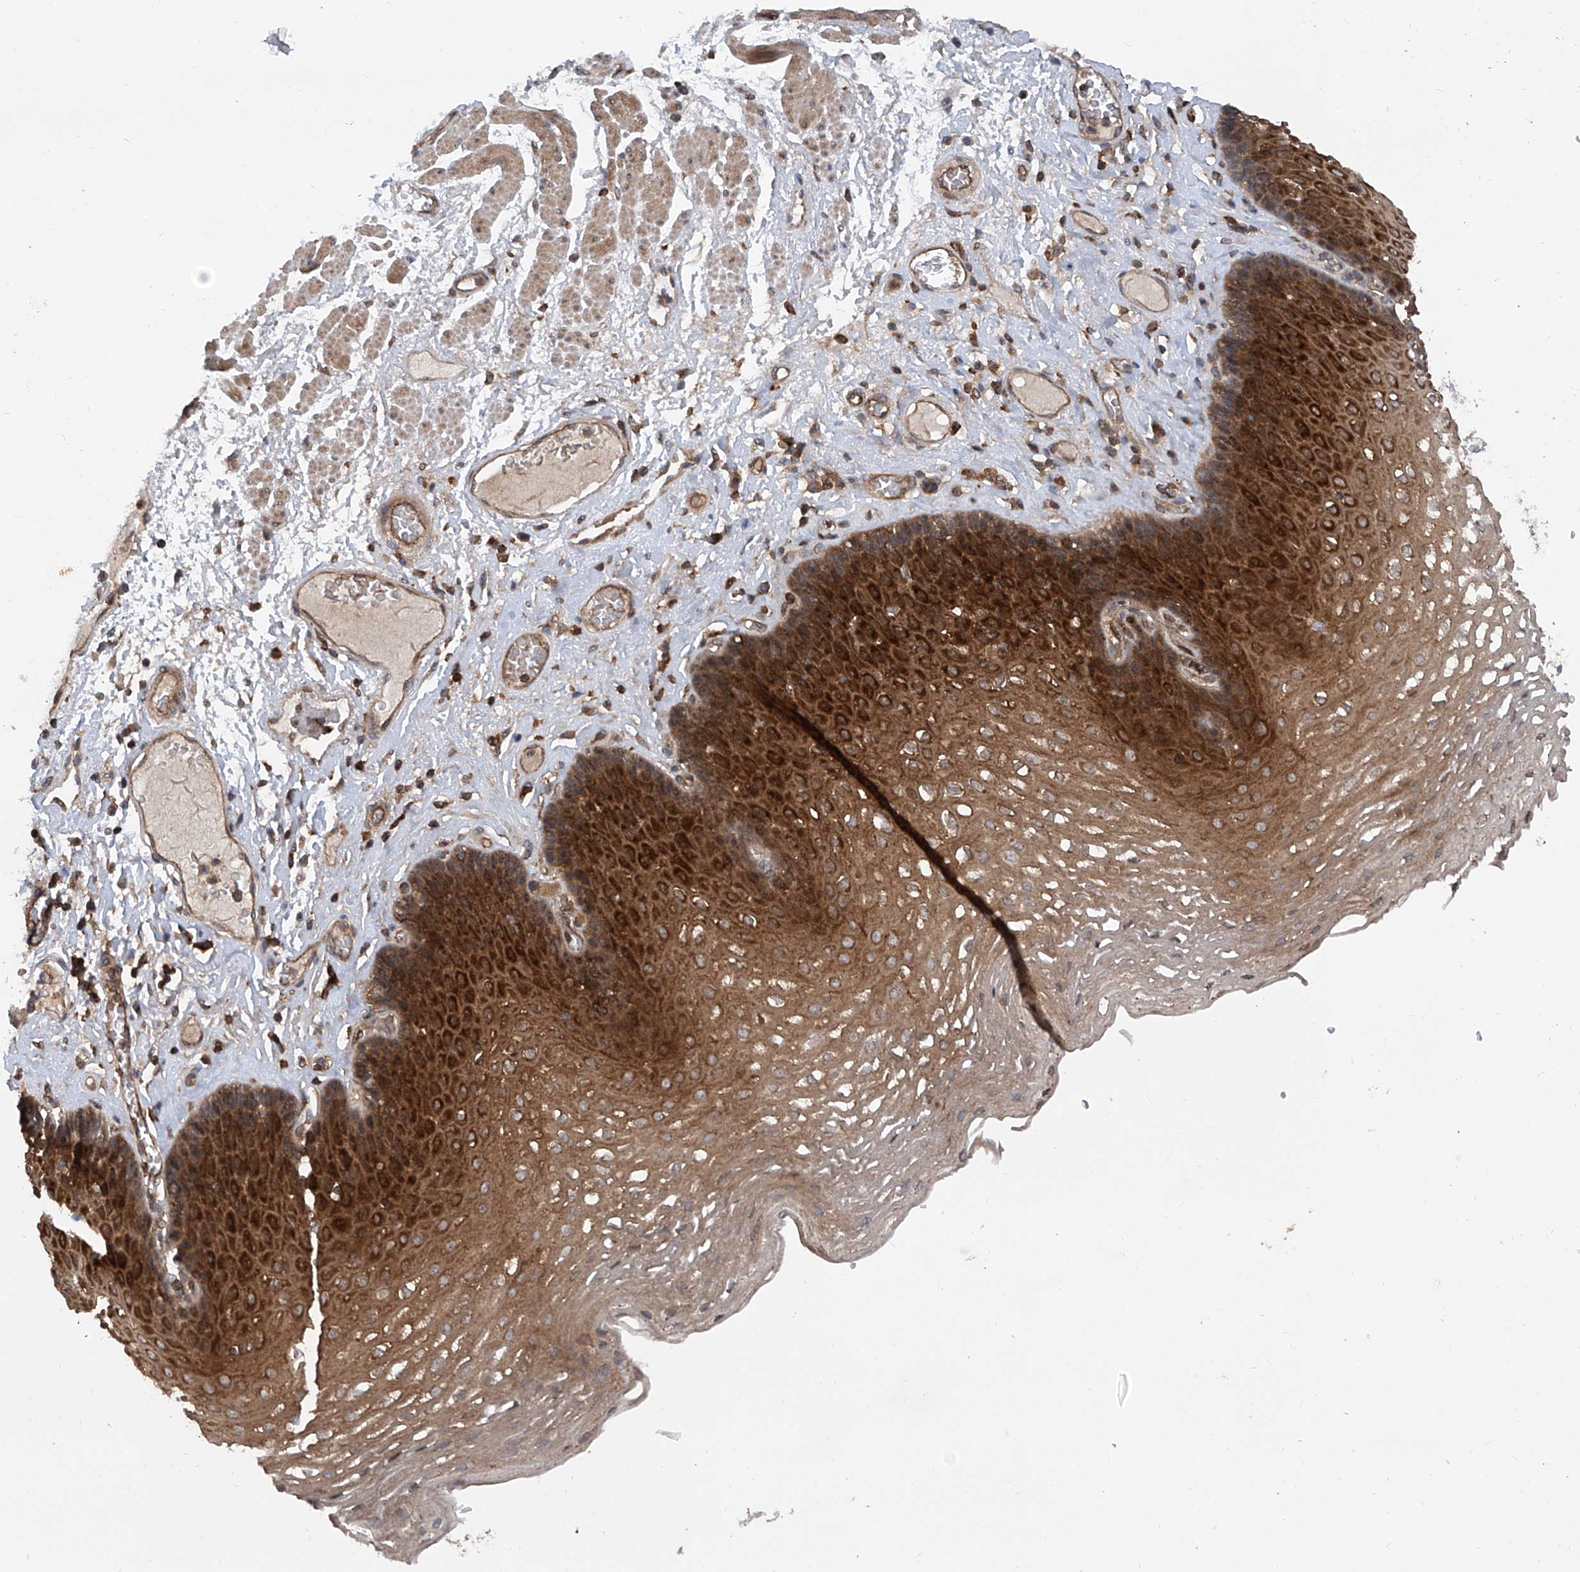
{"staining": {"intensity": "strong", "quantity": ">75%", "location": "cytoplasmic/membranous"}, "tissue": "esophagus", "cell_type": "Squamous epithelial cells", "image_type": "normal", "snomed": [{"axis": "morphology", "description": "Normal tissue, NOS"}, {"axis": "topography", "description": "Esophagus"}], "caption": "Immunohistochemistry micrograph of unremarkable esophagus stained for a protein (brown), which exhibits high levels of strong cytoplasmic/membranous staining in approximately >75% of squamous epithelial cells.", "gene": "SMAP1", "patient": {"sex": "female", "age": 66}}